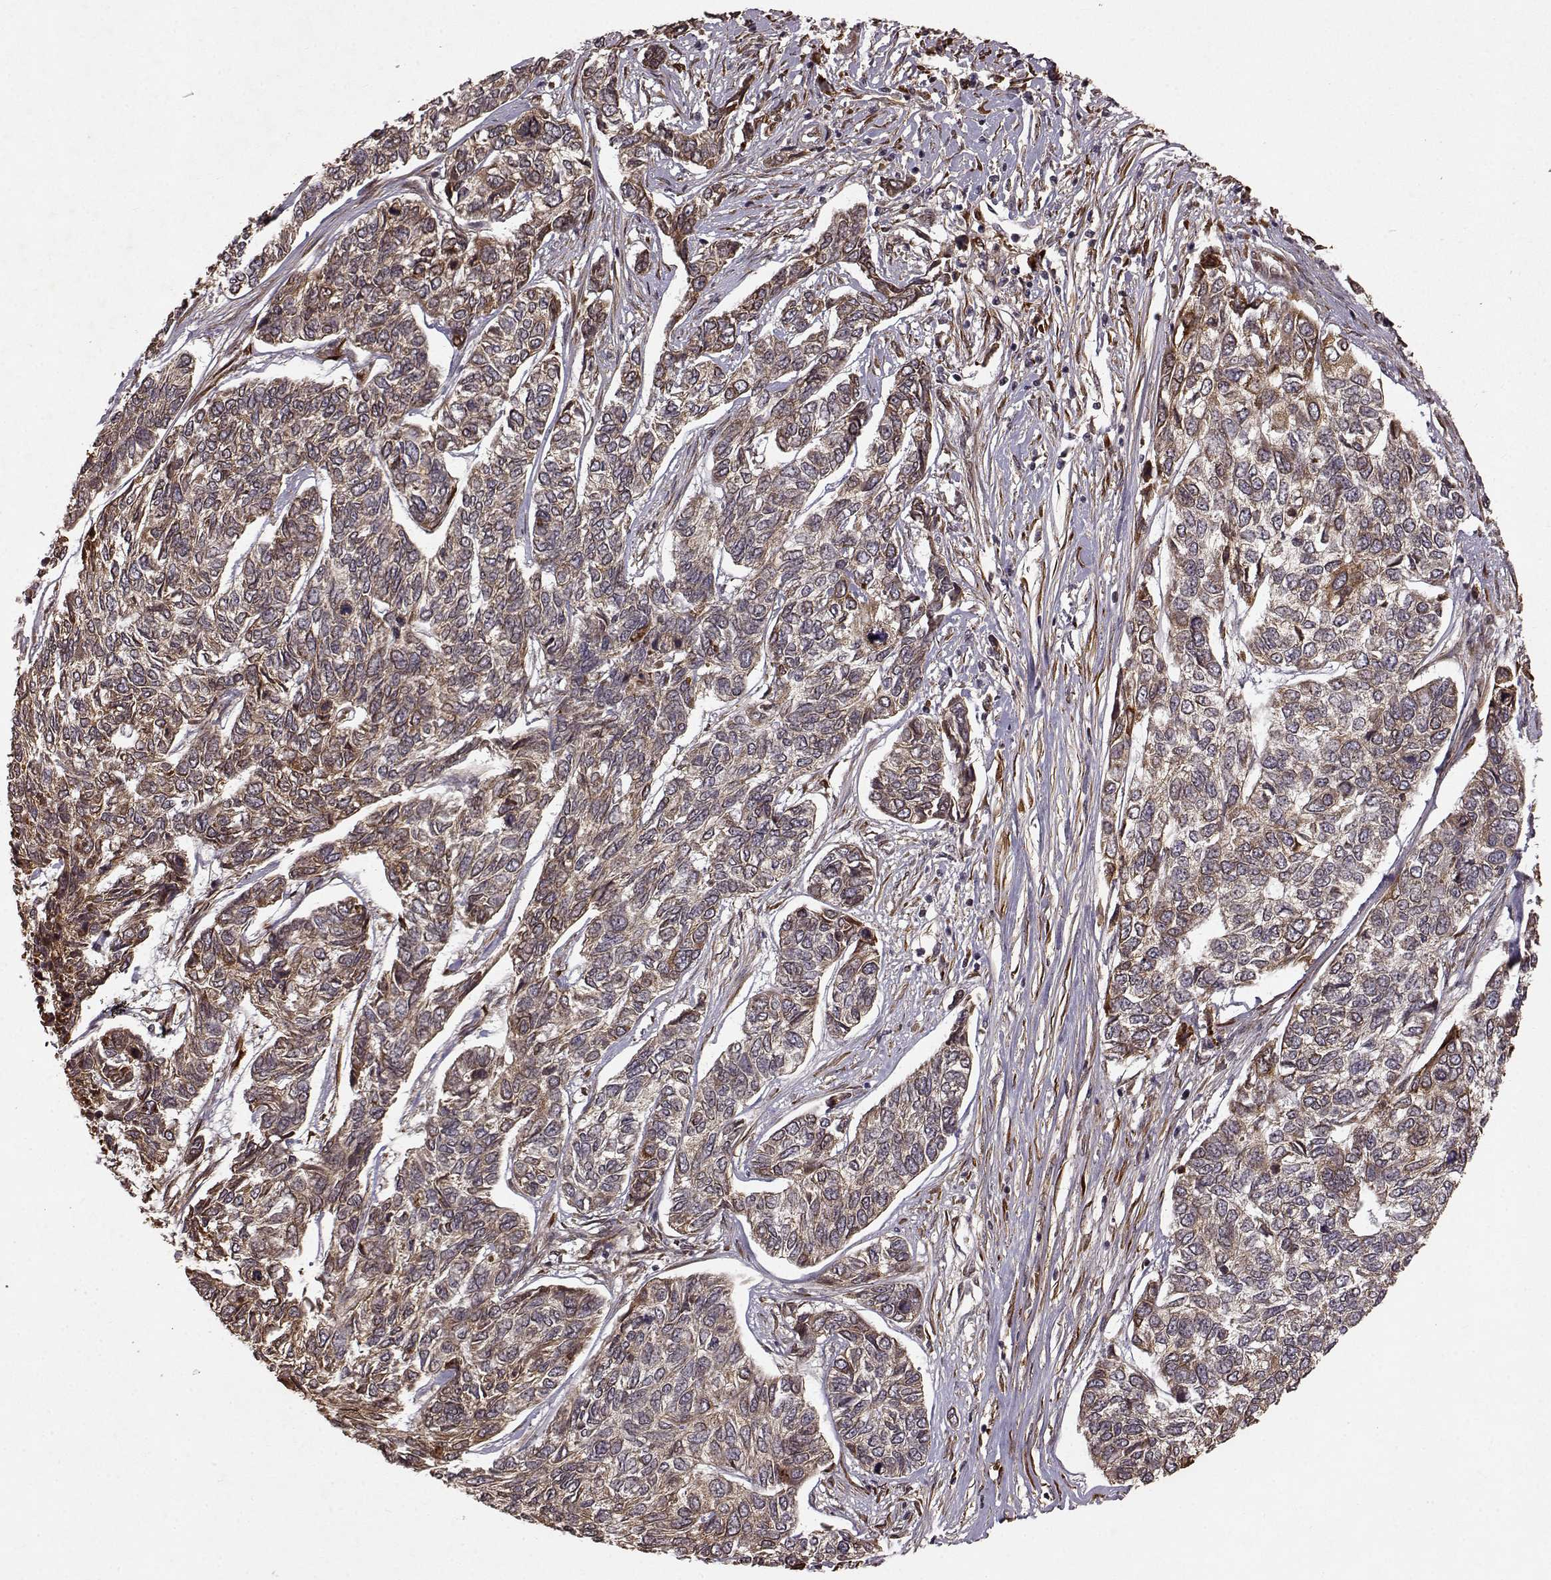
{"staining": {"intensity": "moderate", "quantity": "<25%", "location": "cytoplasmic/membranous"}, "tissue": "skin cancer", "cell_type": "Tumor cells", "image_type": "cancer", "snomed": [{"axis": "morphology", "description": "Basal cell carcinoma"}, {"axis": "topography", "description": "Skin"}], "caption": "Approximately <25% of tumor cells in human skin cancer (basal cell carcinoma) demonstrate moderate cytoplasmic/membranous protein staining as visualized by brown immunohistochemical staining.", "gene": "FSTL1", "patient": {"sex": "female", "age": 65}}